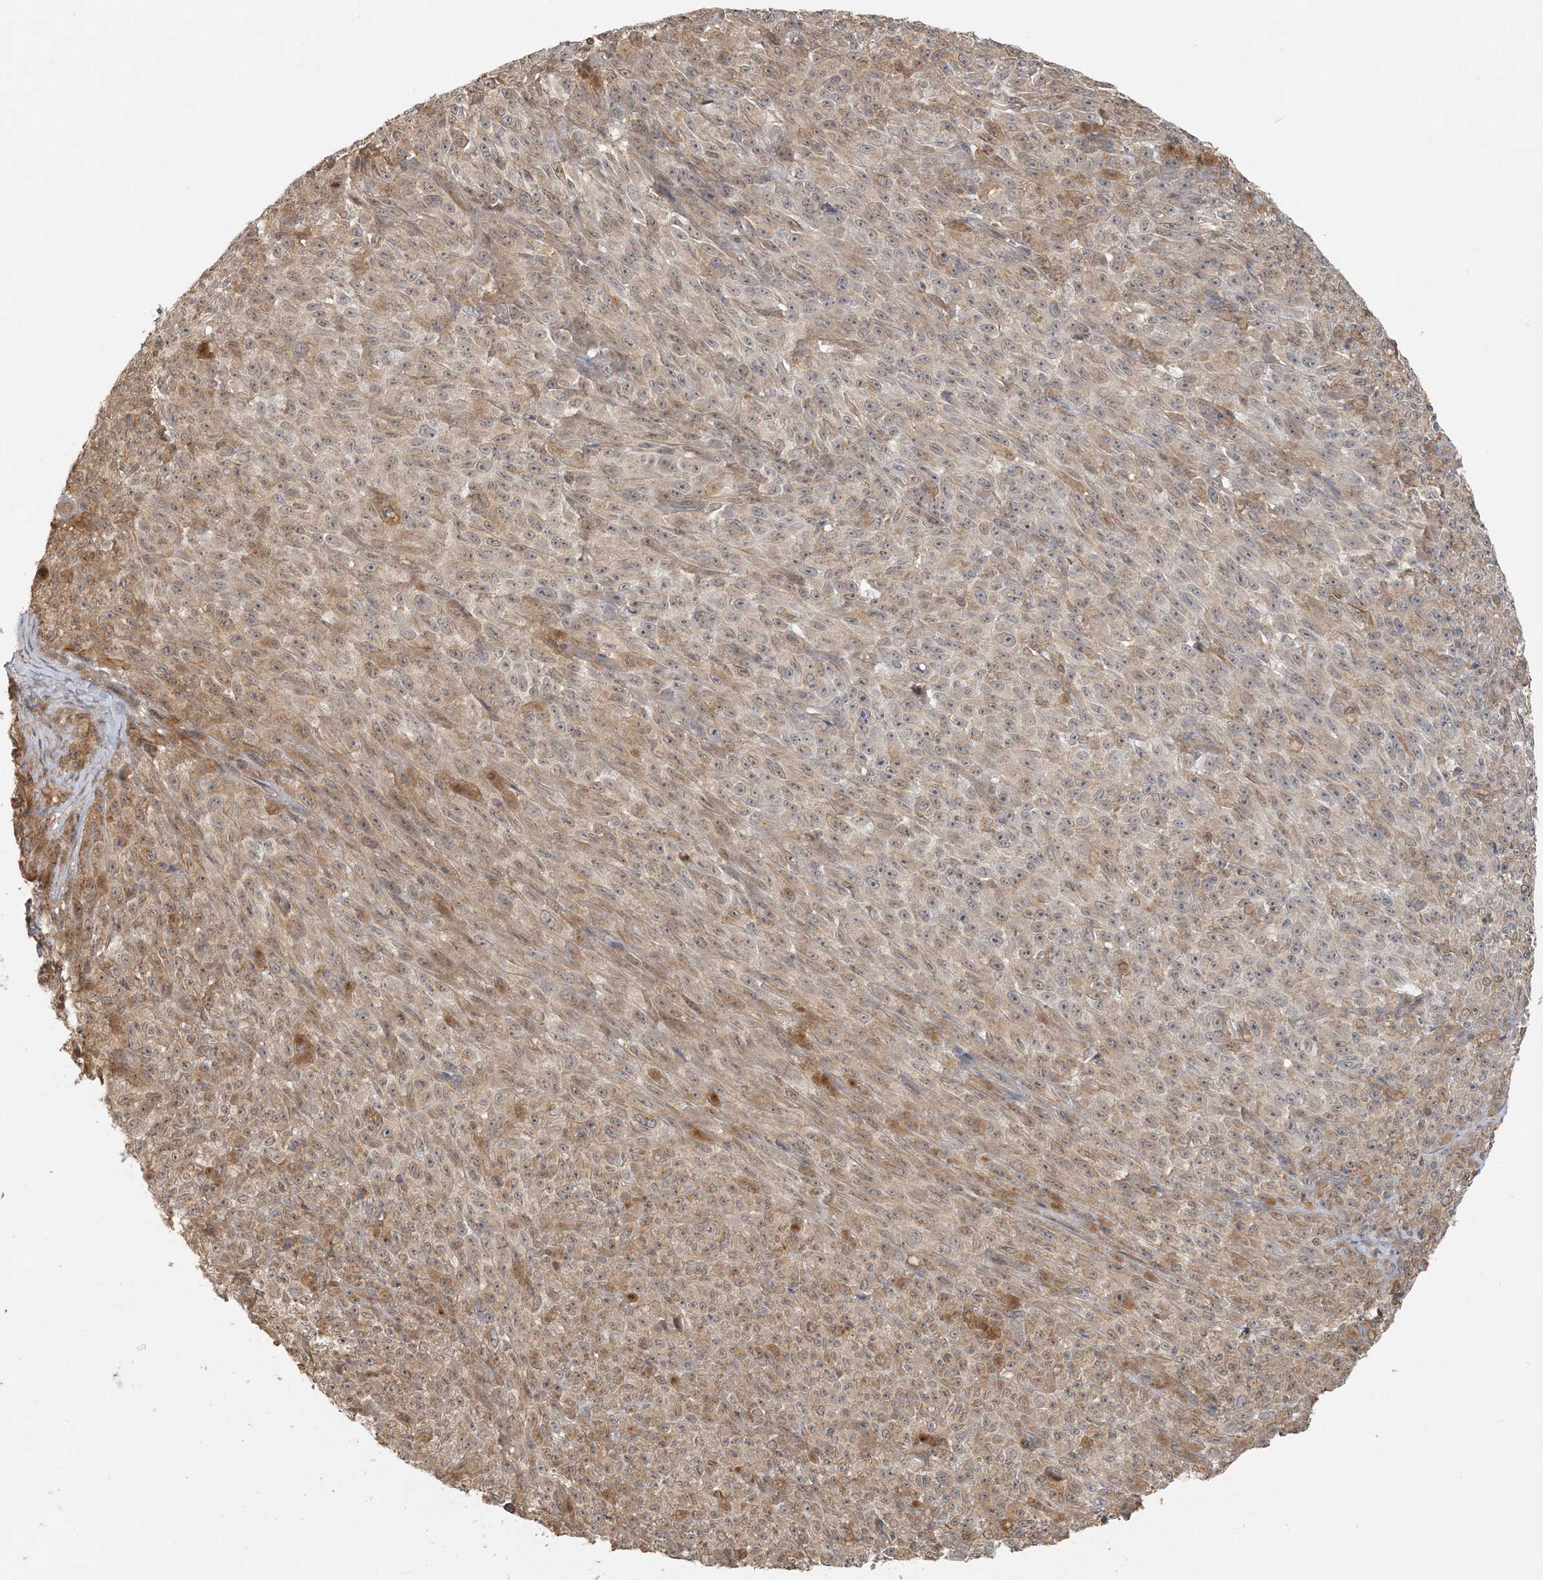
{"staining": {"intensity": "moderate", "quantity": ">75%", "location": "cytoplasmic/membranous"}, "tissue": "melanoma", "cell_type": "Tumor cells", "image_type": "cancer", "snomed": [{"axis": "morphology", "description": "Malignant melanoma, NOS"}, {"axis": "topography", "description": "Skin"}], "caption": "High-magnification brightfield microscopy of melanoma stained with DAB (3,3'-diaminobenzidine) (brown) and counterstained with hematoxylin (blue). tumor cells exhibit moderate cytoplasmic/membranous staining is present in about>75% of cells.", "gene": "OBI1", "patient": {"sex": "female", "age": 82}}